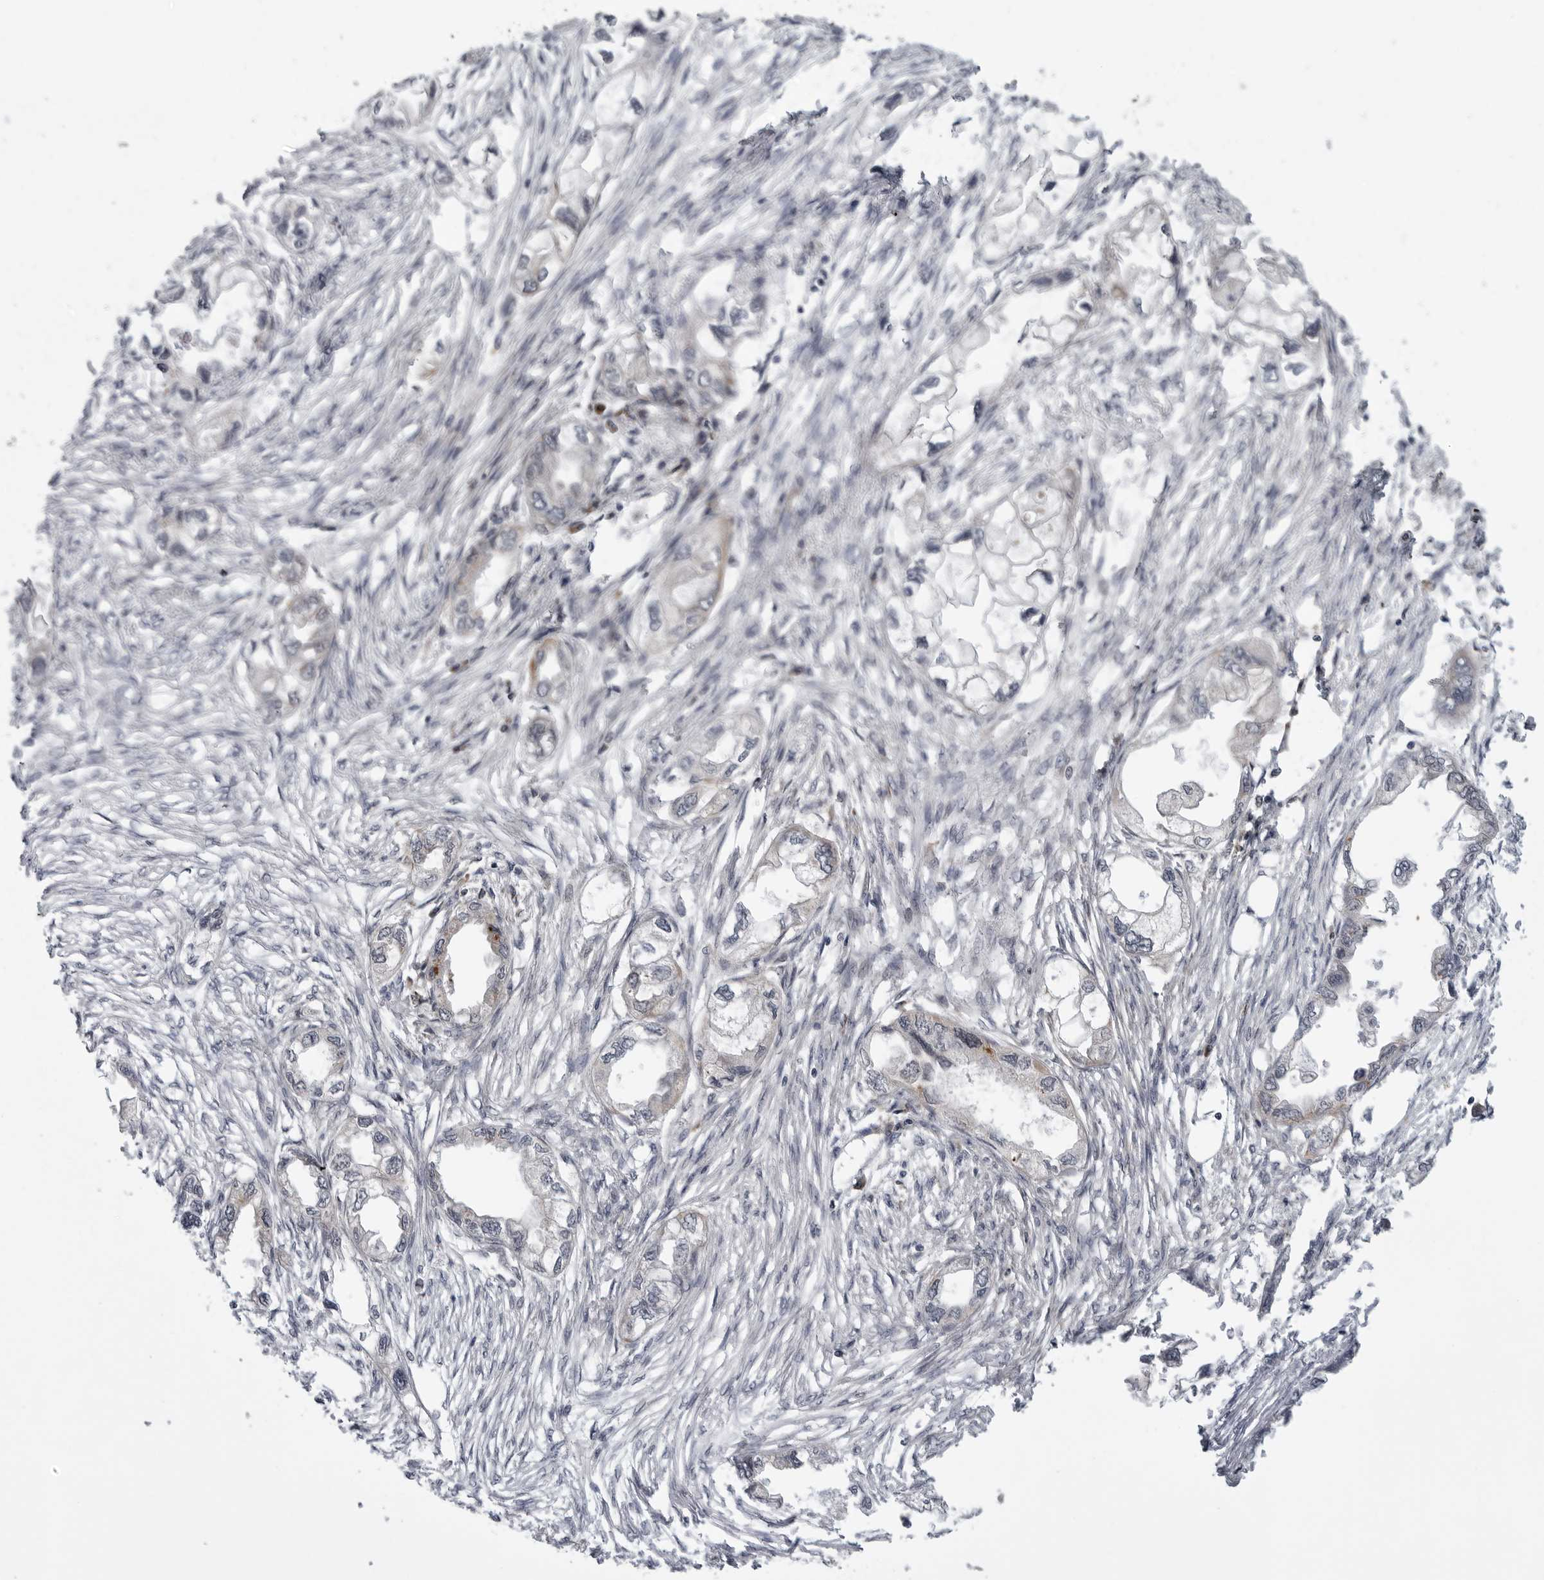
{"staining": {"intensity": "negative", "quantity": "none", "location": "none"}, "tissue": "endometrial cancer", "cell_type": "Tumor cells", "image_type": "cancer", "snomed": [{"axis": "morphology", "description": "Adenocarcinoma, NOS"}, {"axis": "morphology", "description": "Adenocarcinoma, metastatic, NOS"}, {"axis": "topography", "description": "Adipose tissue"}, {"axis": "topography", "description": "Endometrium"}], "caption": "Tumor cells show no significant protein positivity in endometrial cancer (metastatic adenocarcinoma).", "gene": "LRRC45", "patient": {"sex": "female", "age": 67}}